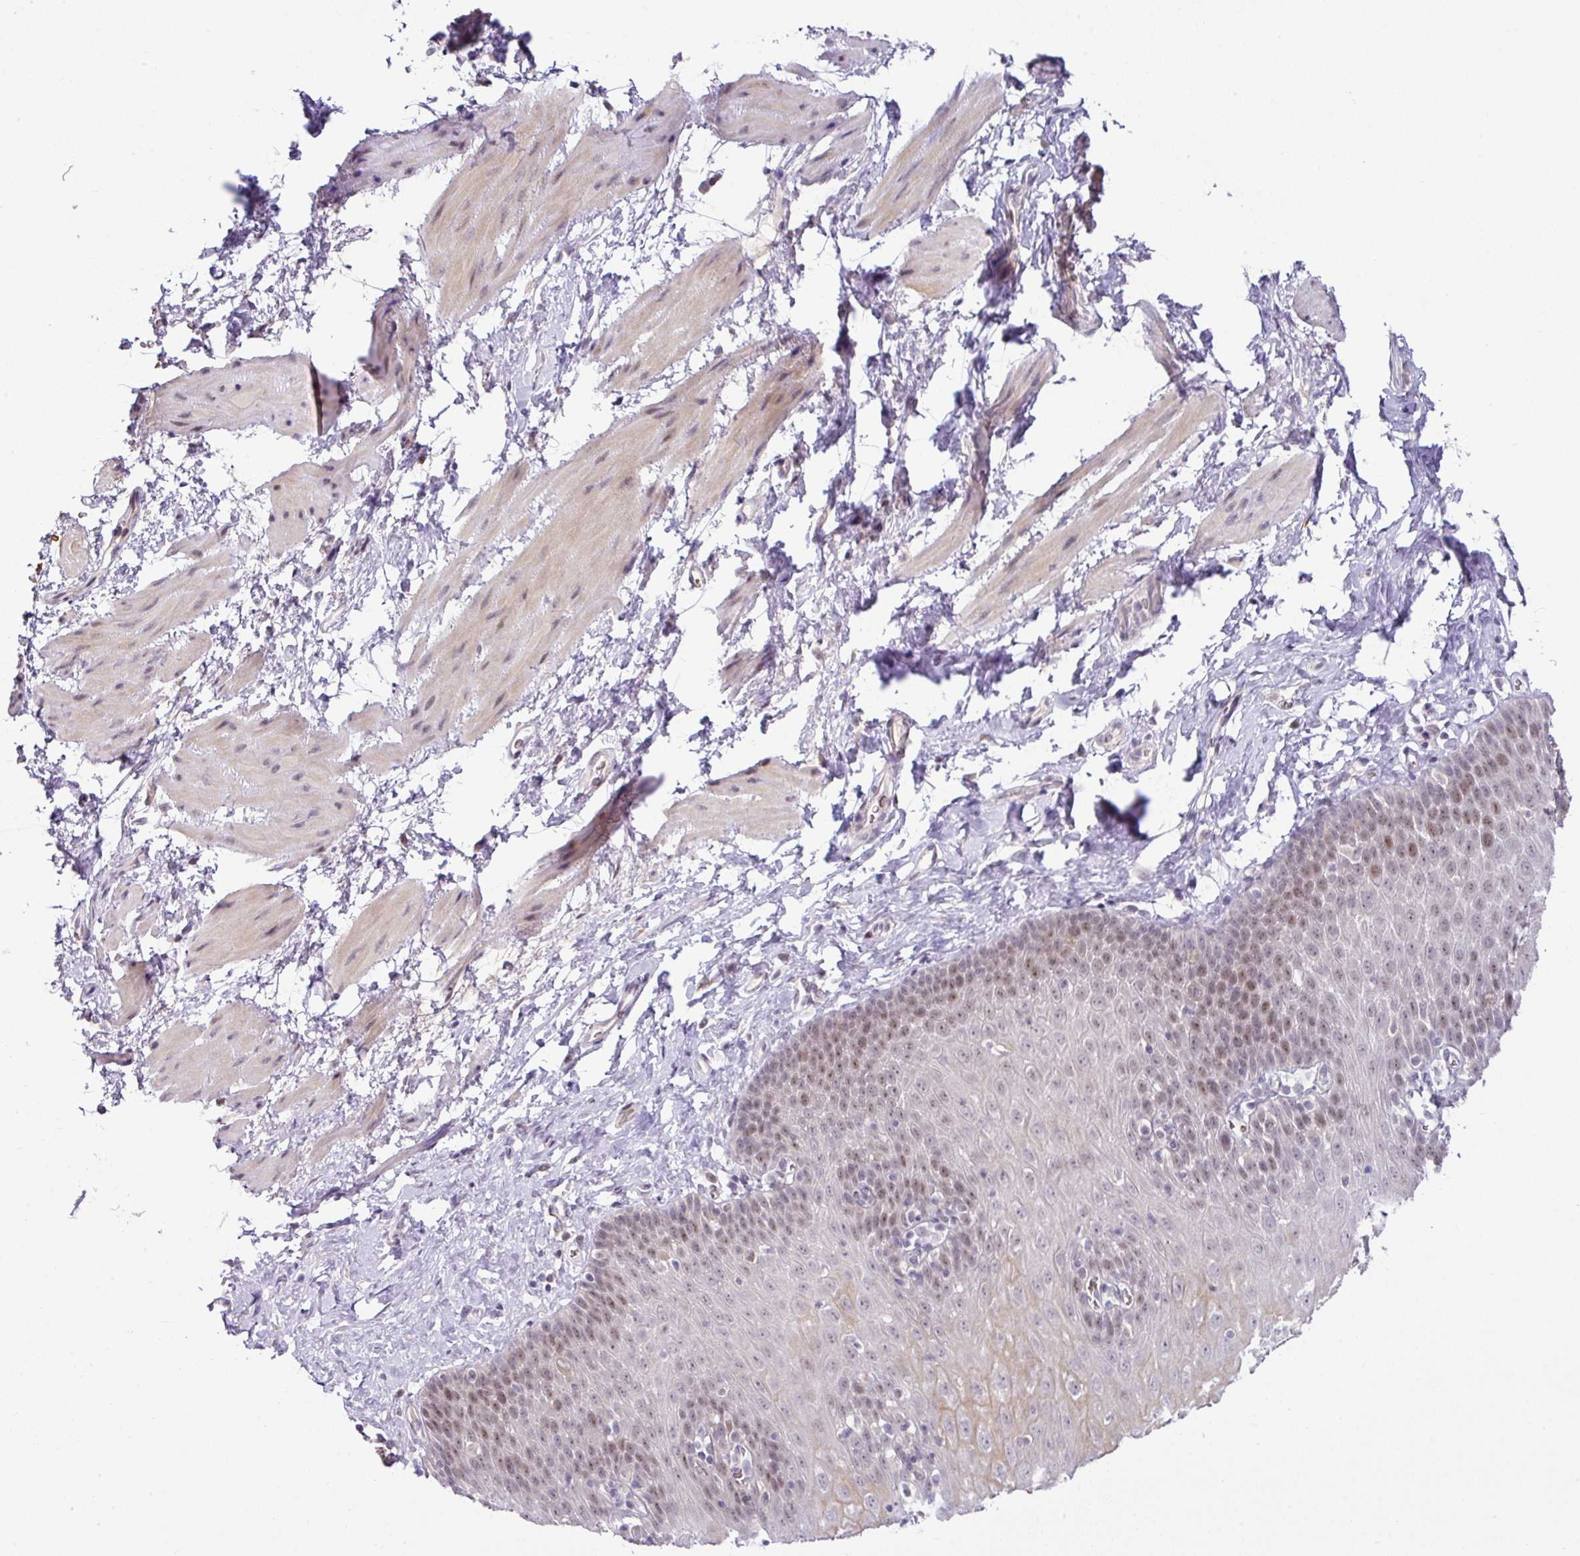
{"staining": {"intensity": "moderate", "quantity": "25%-75%", "location": "cytoplasmic/membranous,nuclear"}, "tissue": "esophagus", "cell_type": "Squamous epithelial cells", "image_type": "normal", "snomed": [{"axis": "morphology", "description": "Normal tissue, NOS"}, {"axis": "topography", "description": "Esophagus"}], "caption": "Immunohistochemistry of normal esophagus reveals medium levels of moderate cytoplasmic/membranous,nuclear expression in about 25%-75% of squamous epithelial cells. (DAB (3,3'-diaminobenzidine) IHC with brightfield microscopy, high magnification).", "gene": "PARP2", "patient": {"sex": "female", "age": 61}}